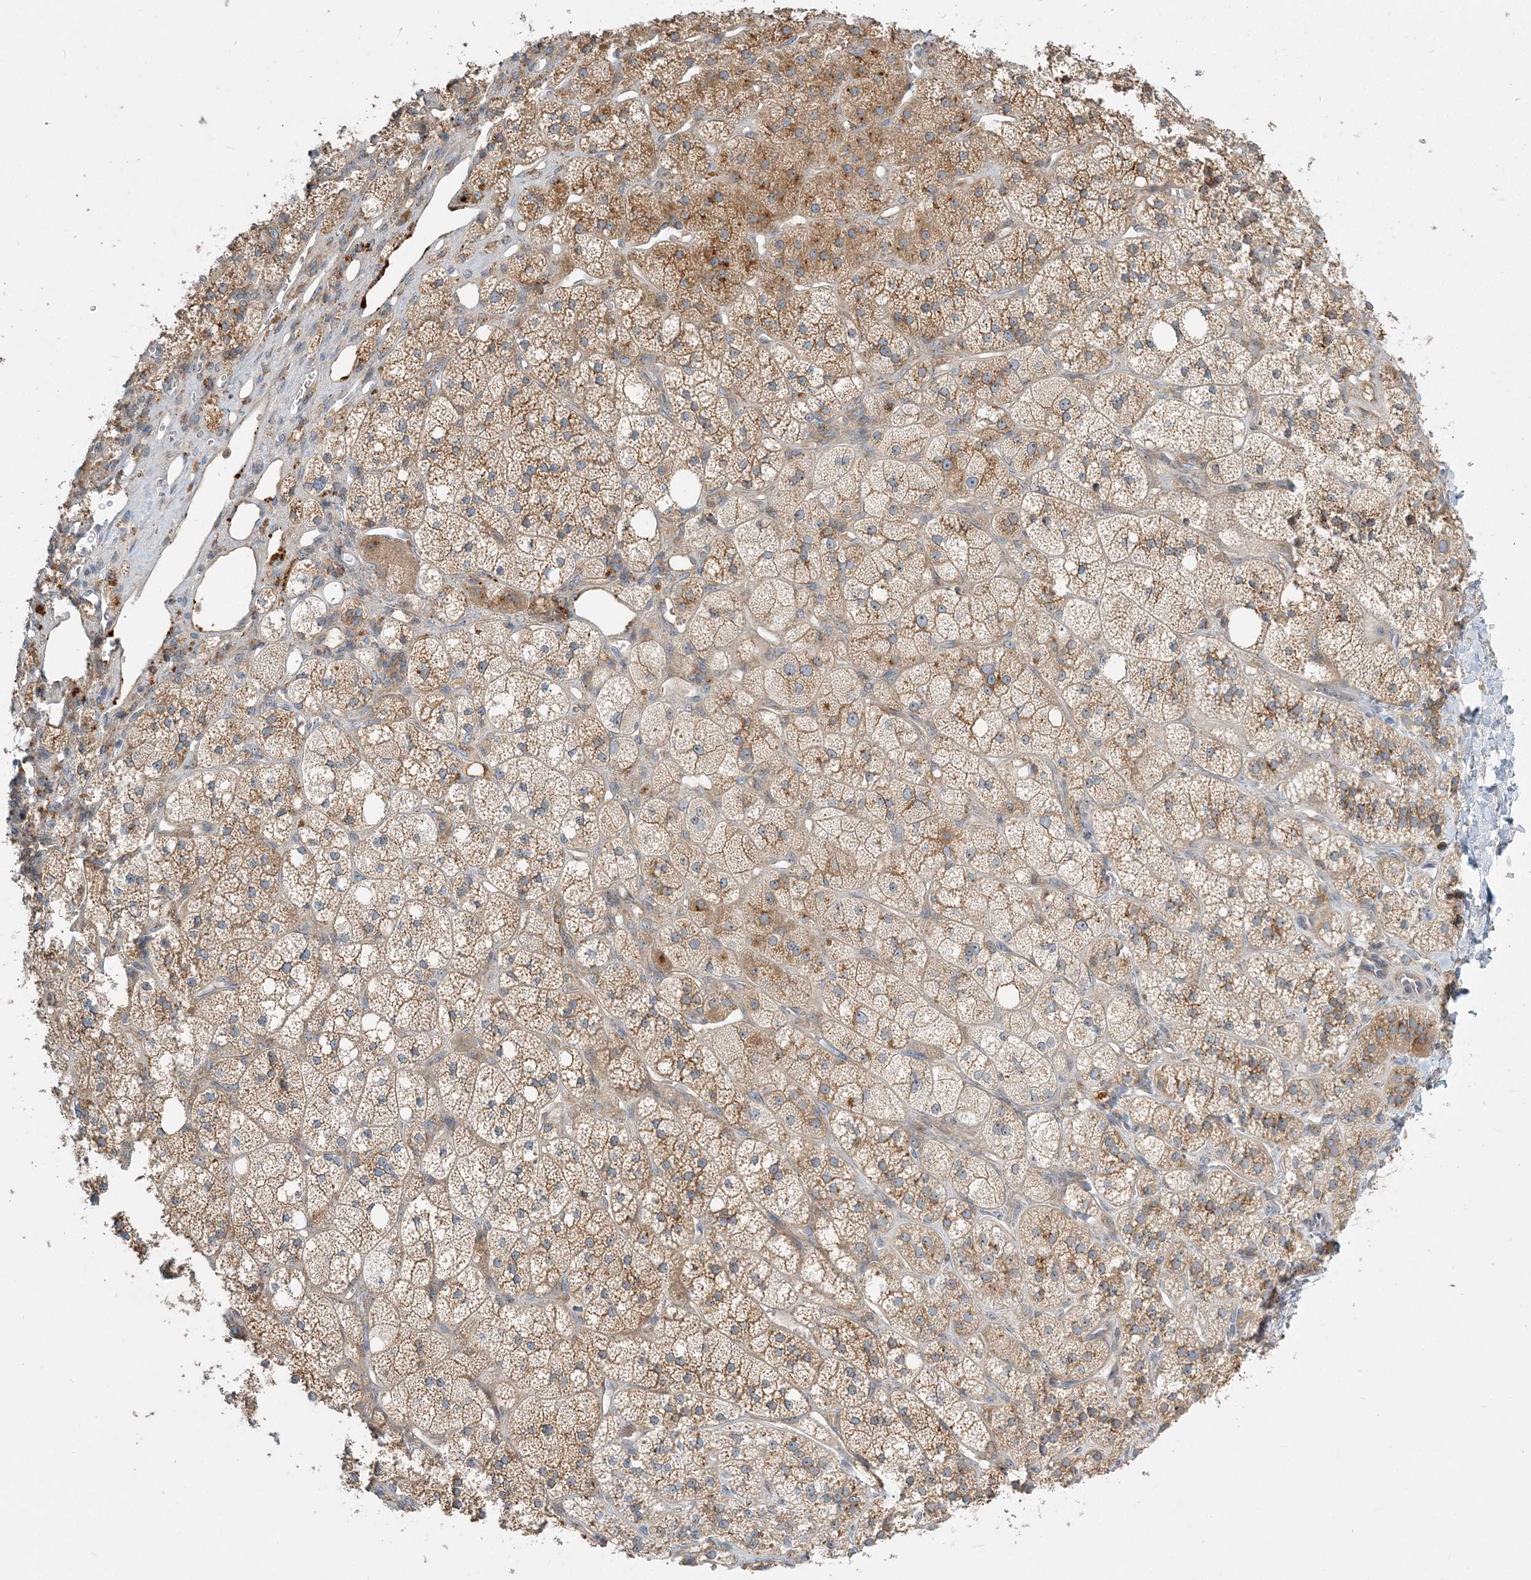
{"staining": {"intensity": "moderate", "quantity": ">75%", "location": "cytoplasmic/membranous"}, "tissue": "adrenal gland", "cell_type": "Glandular cells", "image_type": "normal", "snomed": [{"axis": "morphology", "description": "Normal tissue, NOS"}, {"axis": "topography", "description": "Adrenal gland"}], "caption": "Brown immunohistochemical staining in benign adrenal gland demonstrates moderate cytoplasmic/membranous expression in approximately >75% of glandular cells.", "gene": "AP1AR", "patient": {"sex": "male", "age": 61}}